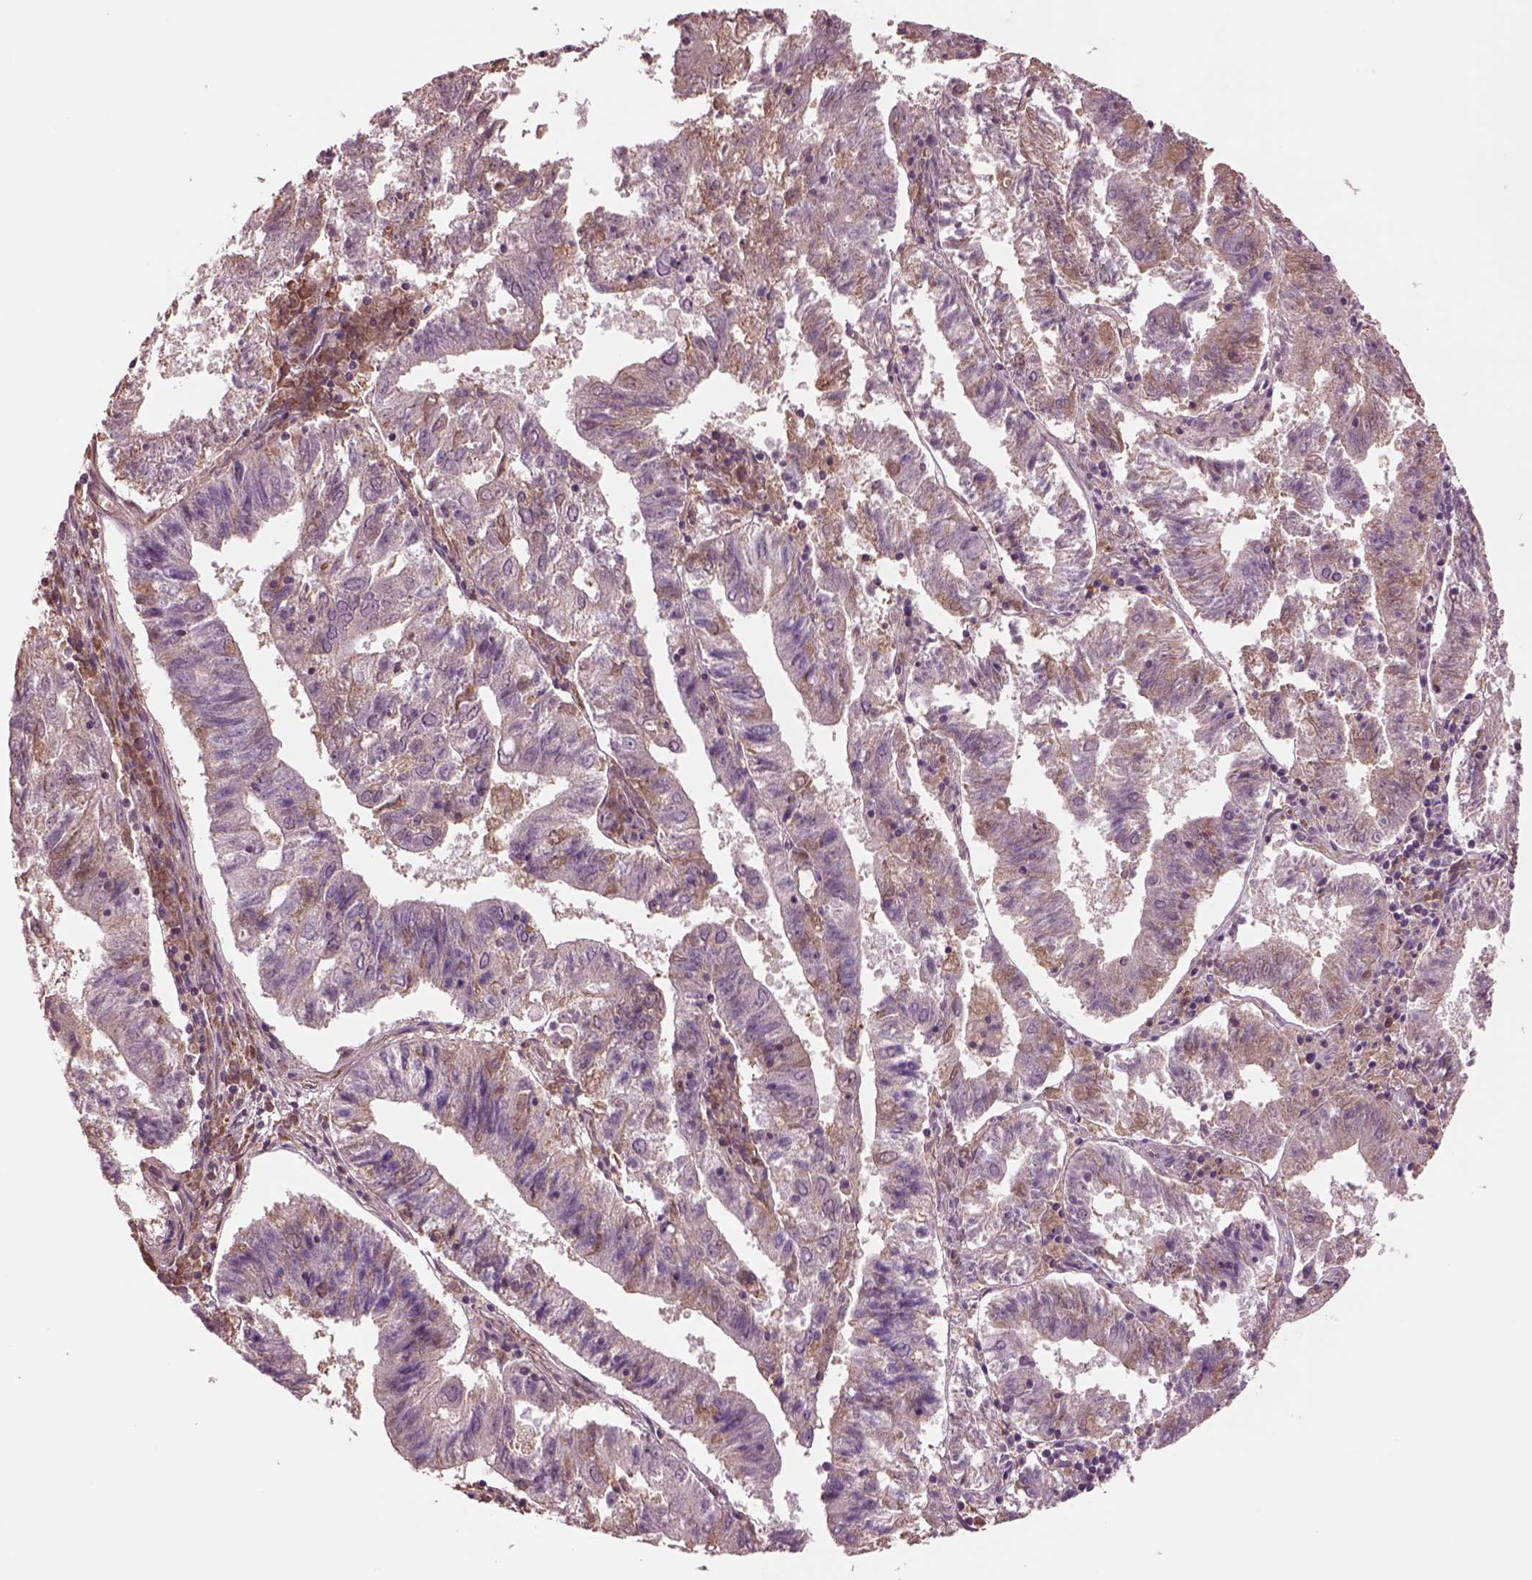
{"staining": {"intensity": "negative", "quantity": "none", "location": "none"}, "tissue": "endometrial cancer", "cell_type": "Tumor cells", "image_type": "cancer", "snomed": [{"axis": "morphology", "description": "Adenocarcinoma, NOS"}, {"axis": "topography", "description": "Endometrium"}], "caption": "Immunohistochemistry (IHC) of endometrial cancer (adenocarcinoma) demonstrates no staining in tumor cells.", "gene": "HTR1B", "patient": {"sex": "female", "age": 82}}